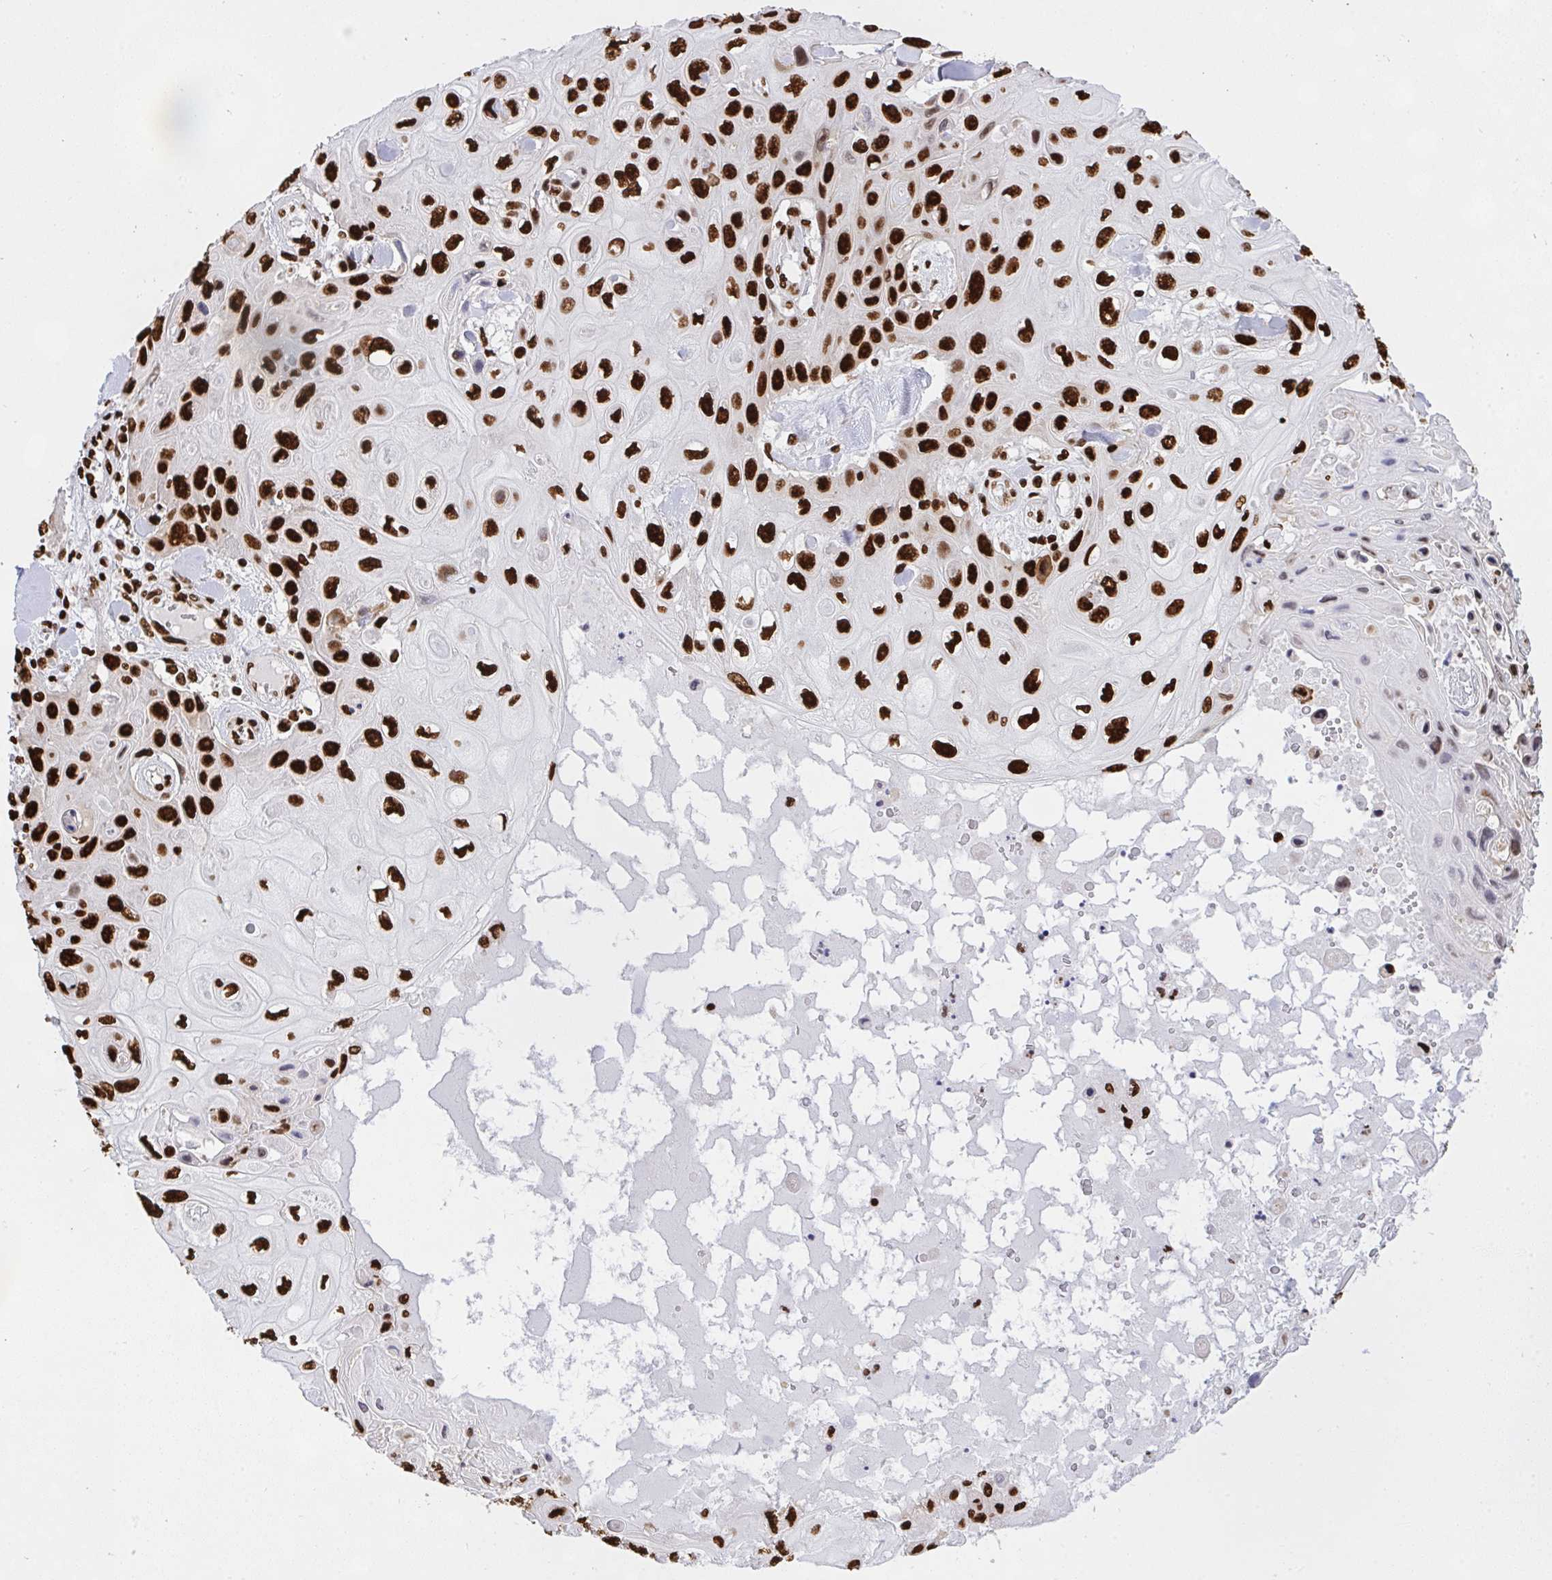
{"staining": {"intensity": "strong", "quantity": ">75%", "location": "nuclear"}, "tissue": "skin cancer", "cell_type": "Tumor cells", "image_type": "cancer", "snomed": [{"axis": "morphology", "description": "Squamous cell carcinoma, NOS"}, {"axis": "topography", "description": "Skin"}], "caption": "The micrograph shows immunohistochemical staining of squamous cell carcinoma (skin). There is strong nuclear staining is present in about >75% of tumor cells.", "gene": "HNRNPL", "patient": {"sex": "male", "age": 82}}